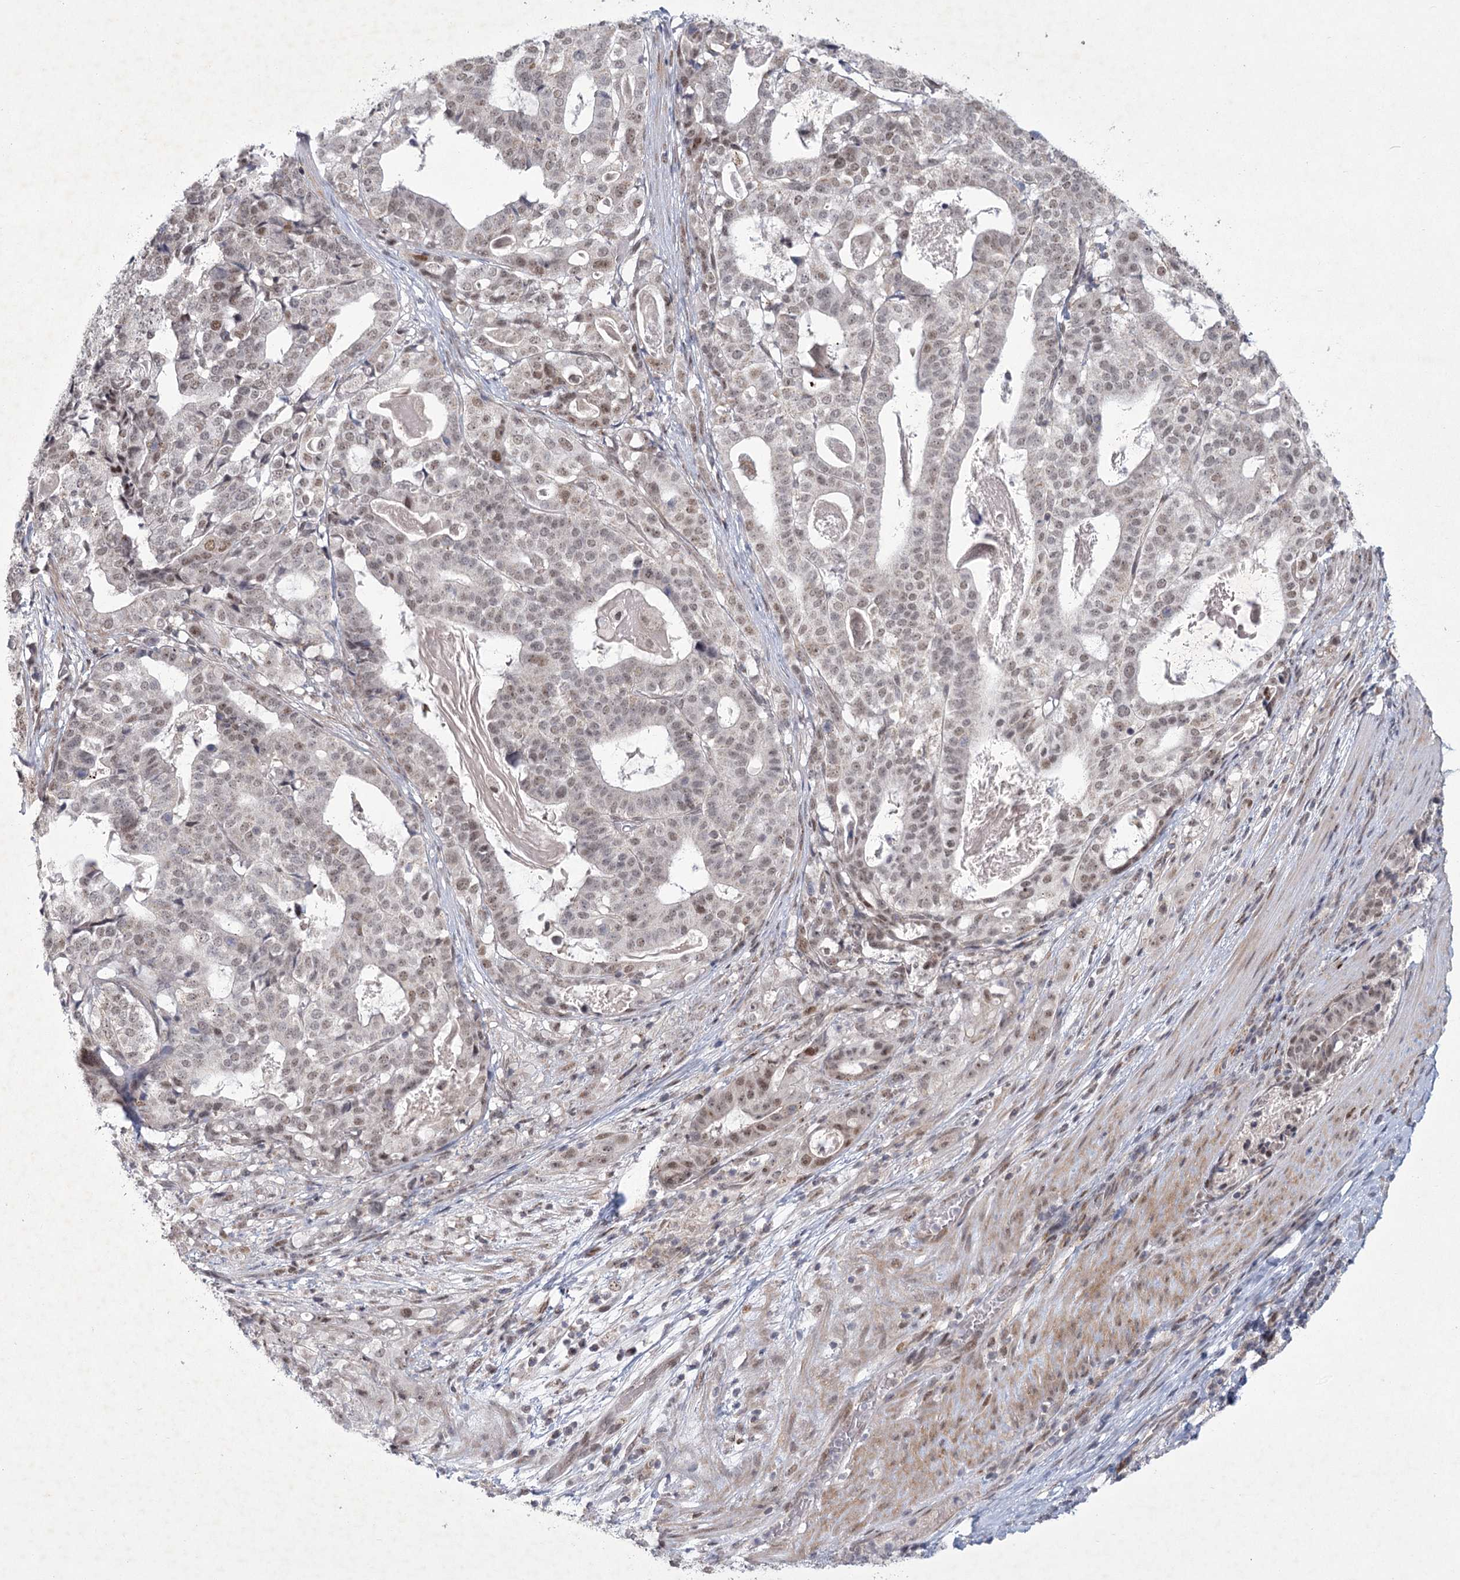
{"staining": {"intensity": "weak", "quantity": ">75%", "location": "nuclear"}, "tissue": "stomach cancer", "cell_type": "Tumor cells", "image_type": "cancer", "snomed": [{"axis": "morphology", "description": "Adenocarcinoma, NOS"}, {"axis": "topography", "description": "Stomach"}], "caption": "This micrograph shows IHC staining of human stomach cancer, with low weak nuclear positivity in about >75% of tumor cells.", "gene": "CIB4", "patient": {"sex": "male", "age": 48}}